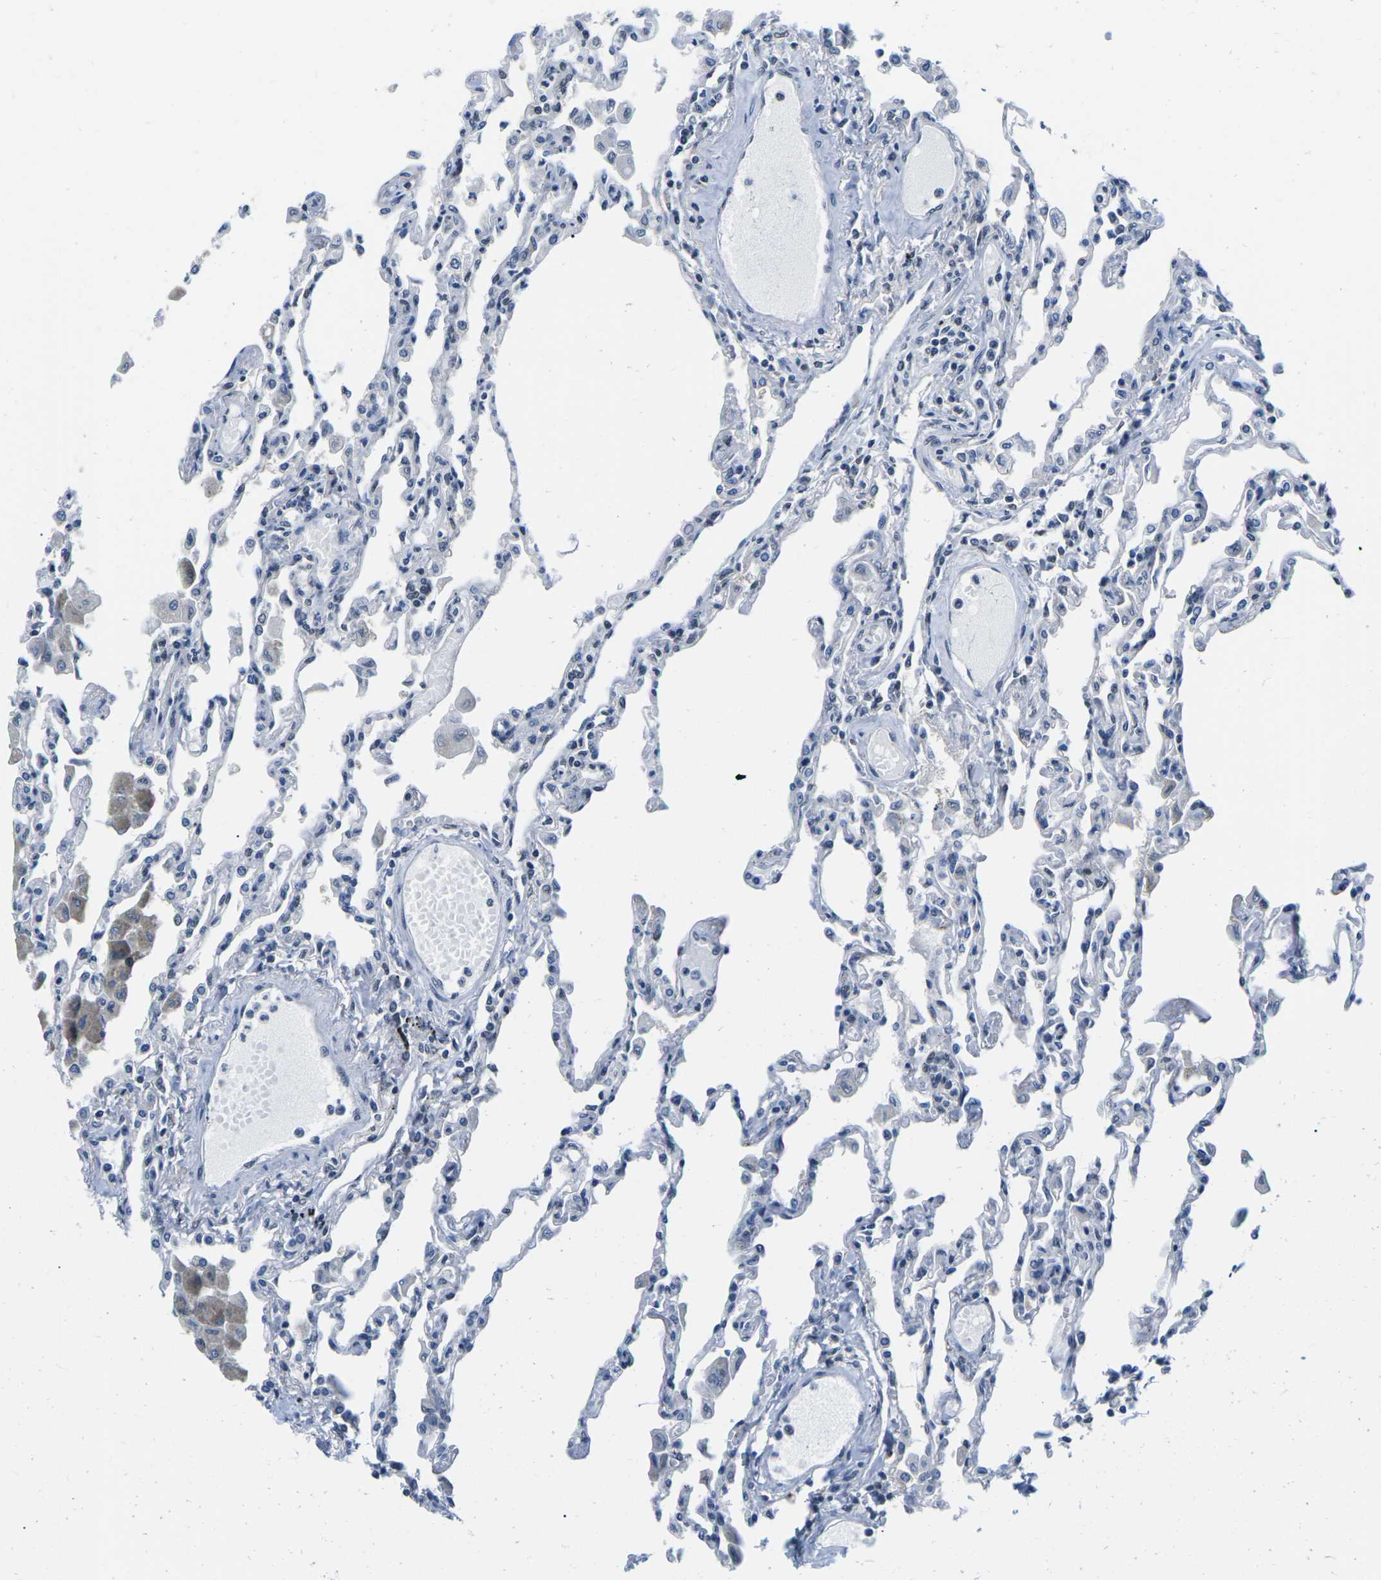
{"staining": {"intensity": "negative", "quantity": "none", "location": "none"}, "tissue": "lung", "cell_type": "Alveolar cells", "image_type": "normal", "snomed": [{"axis": "morphology", "description": "Normal tissue, NOS"}, {"axis": "topography", "description": "Bronchus"}, {"axis": "topography", "description": "Lung"}], "caption": "DAB (3,3'-diaminobenzidine) immunohistochemical staining of benign lung reveals no significant positivity in alveolar cells. (DAB immunohistochemistry with hematoxylin counter stain).", "gene": "UBA7", "patient": {"sex": "female", "age": 49}}